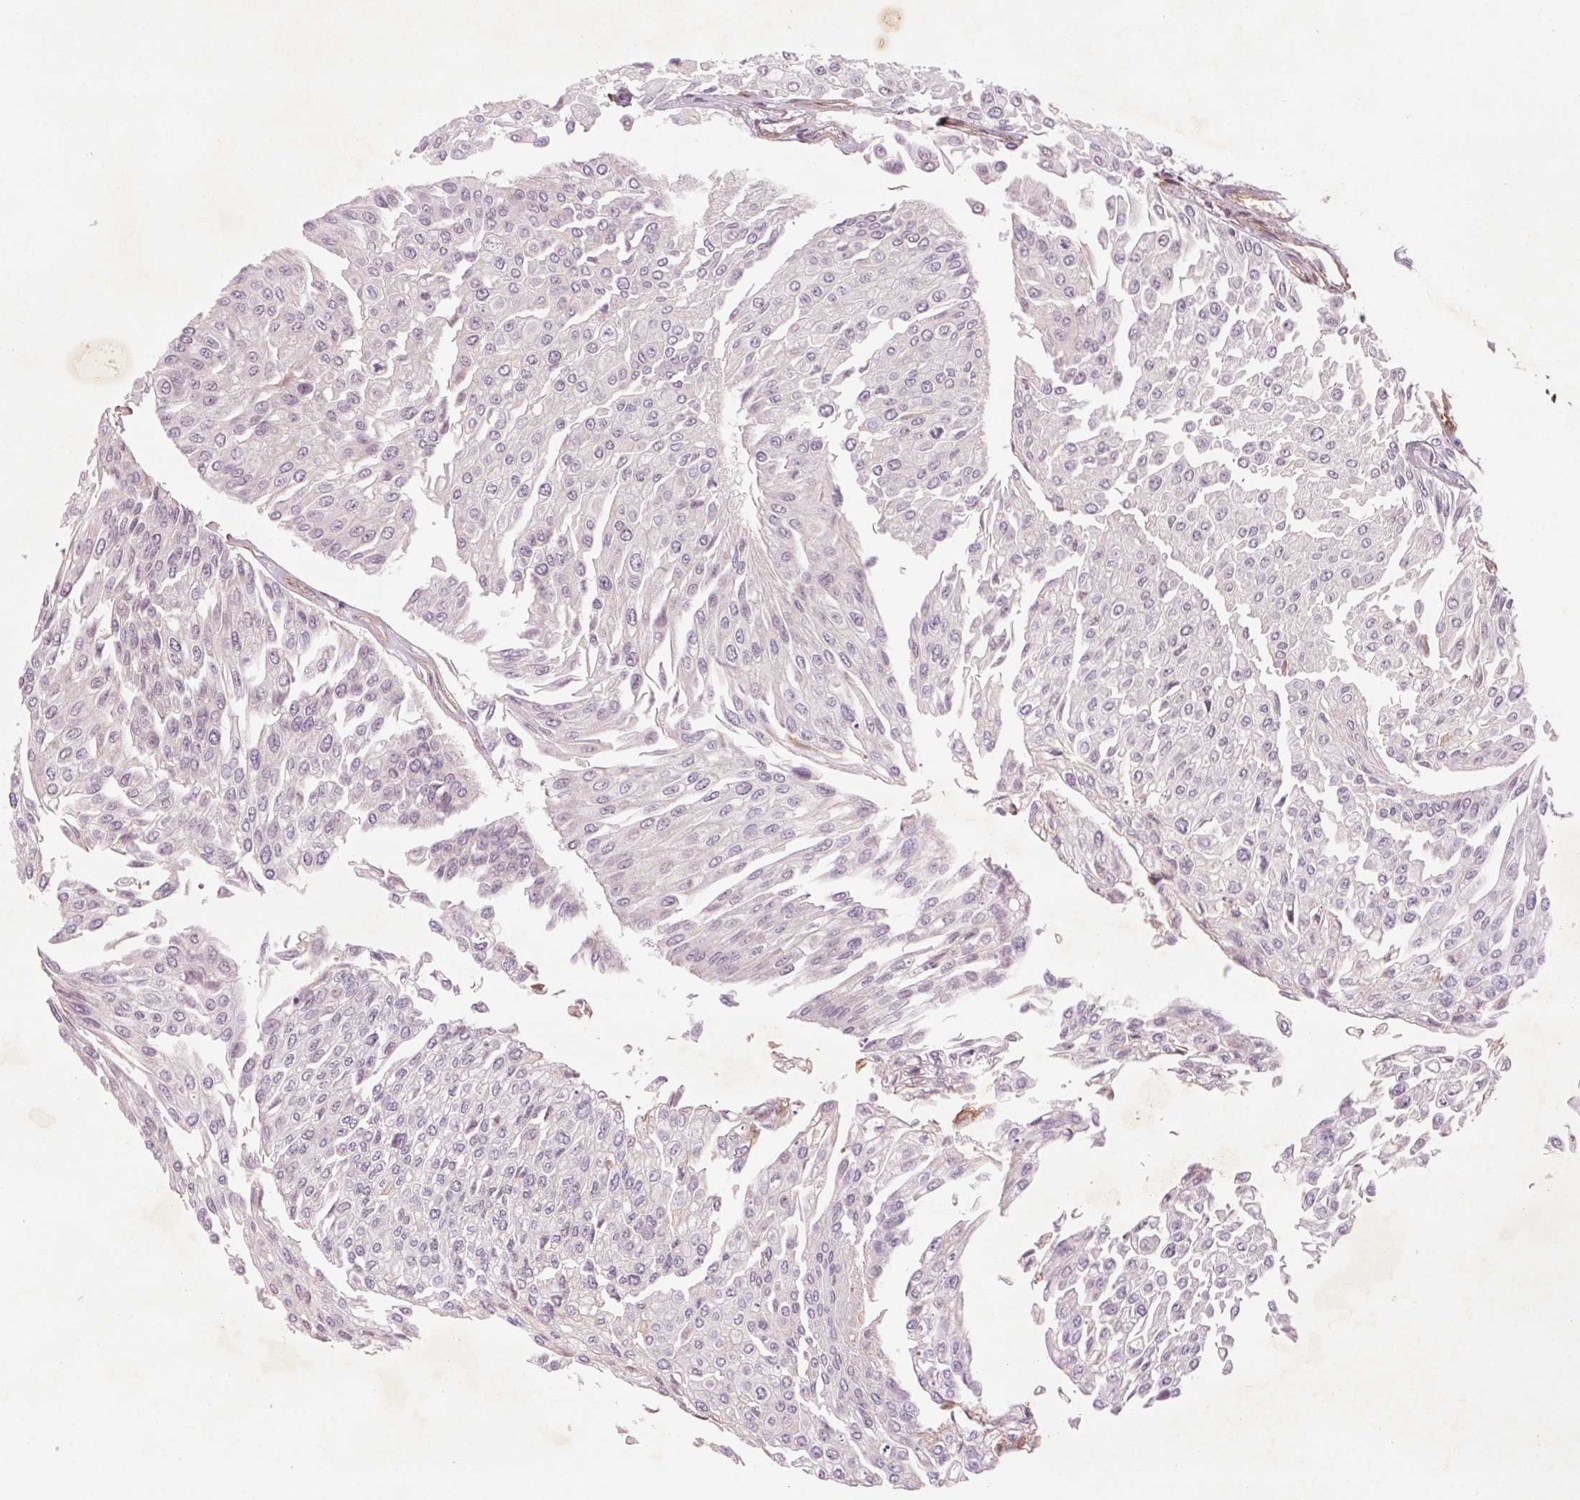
{"staining": {"intensity": "negative", "quantity": "none", "location": "none"}, "tissue": "urothelial cancer", "cell_type": "Tumor cells", "image_type": "cancer", "snomed": [{"axis": "morphology", "description": "Urothelial carcinoma, NOS"}, {"axis": "topography", "description": "Urinary bladder"}], "caption": "Transitional cell carcinoma was stained to show a protein in brown. There is no significant staining in tumor cells.", "gene": "CCSER1", "patient": {"sex": "male", "age": 67}}